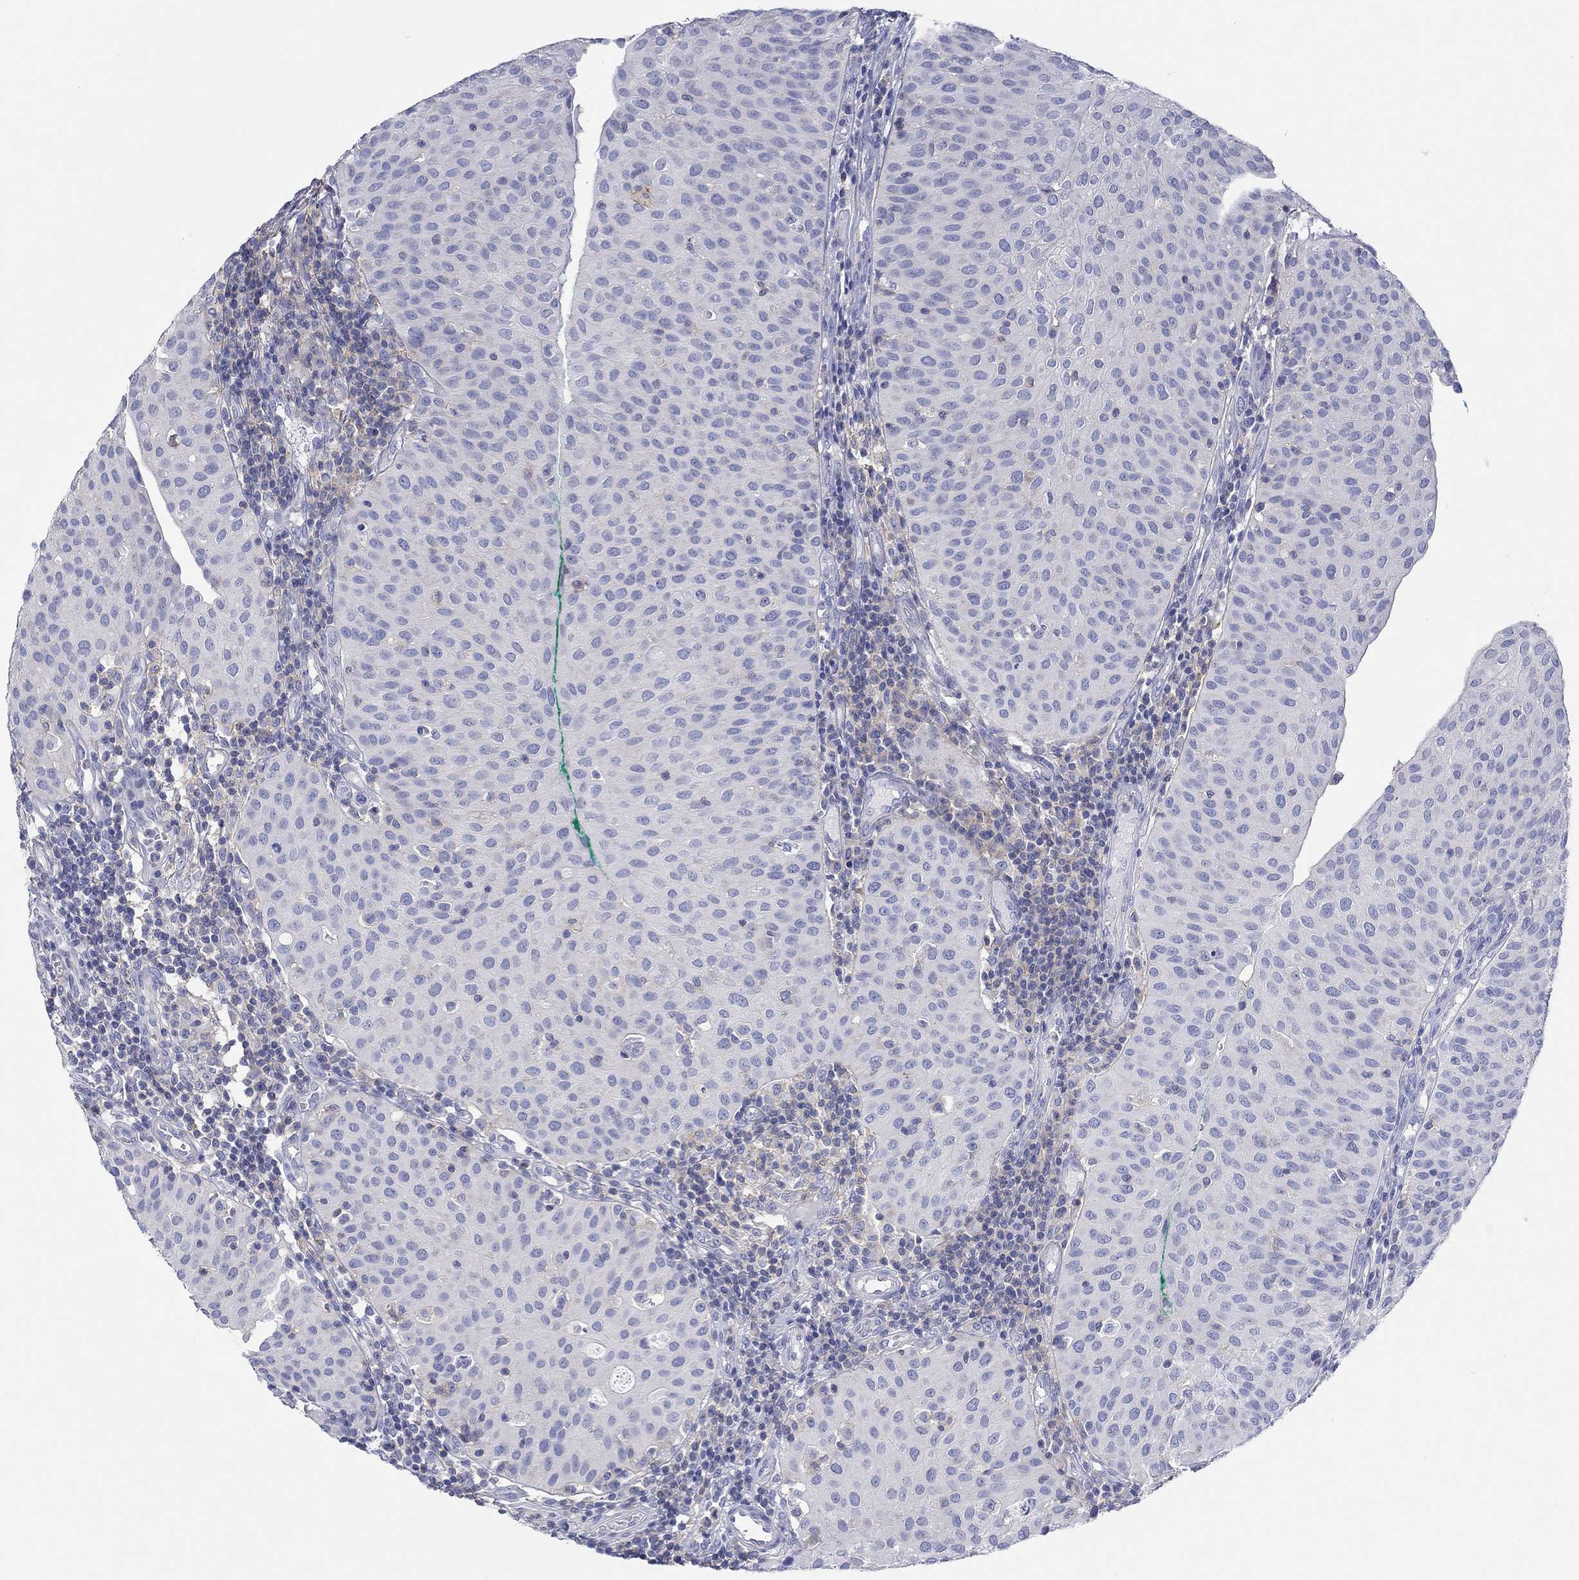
{"staining": {"intensity": "negative", "quantity": "none", "location": "none"}, "tissue": "urothelial cancer", "cell_type": "Tumor cells", "image_type": "cancer", "snomed": [{"axis": "morphology", "description": "Urothelial carcinoma, Low grade"}, {"axis": "topography", "description": "Urinary bladder"}], "caption": "Protein analysis of urothelial cancer shows no significant staining in tumor cells.", "gene": "PPIL6", "patient": {"sex": "male", "age": 54}}